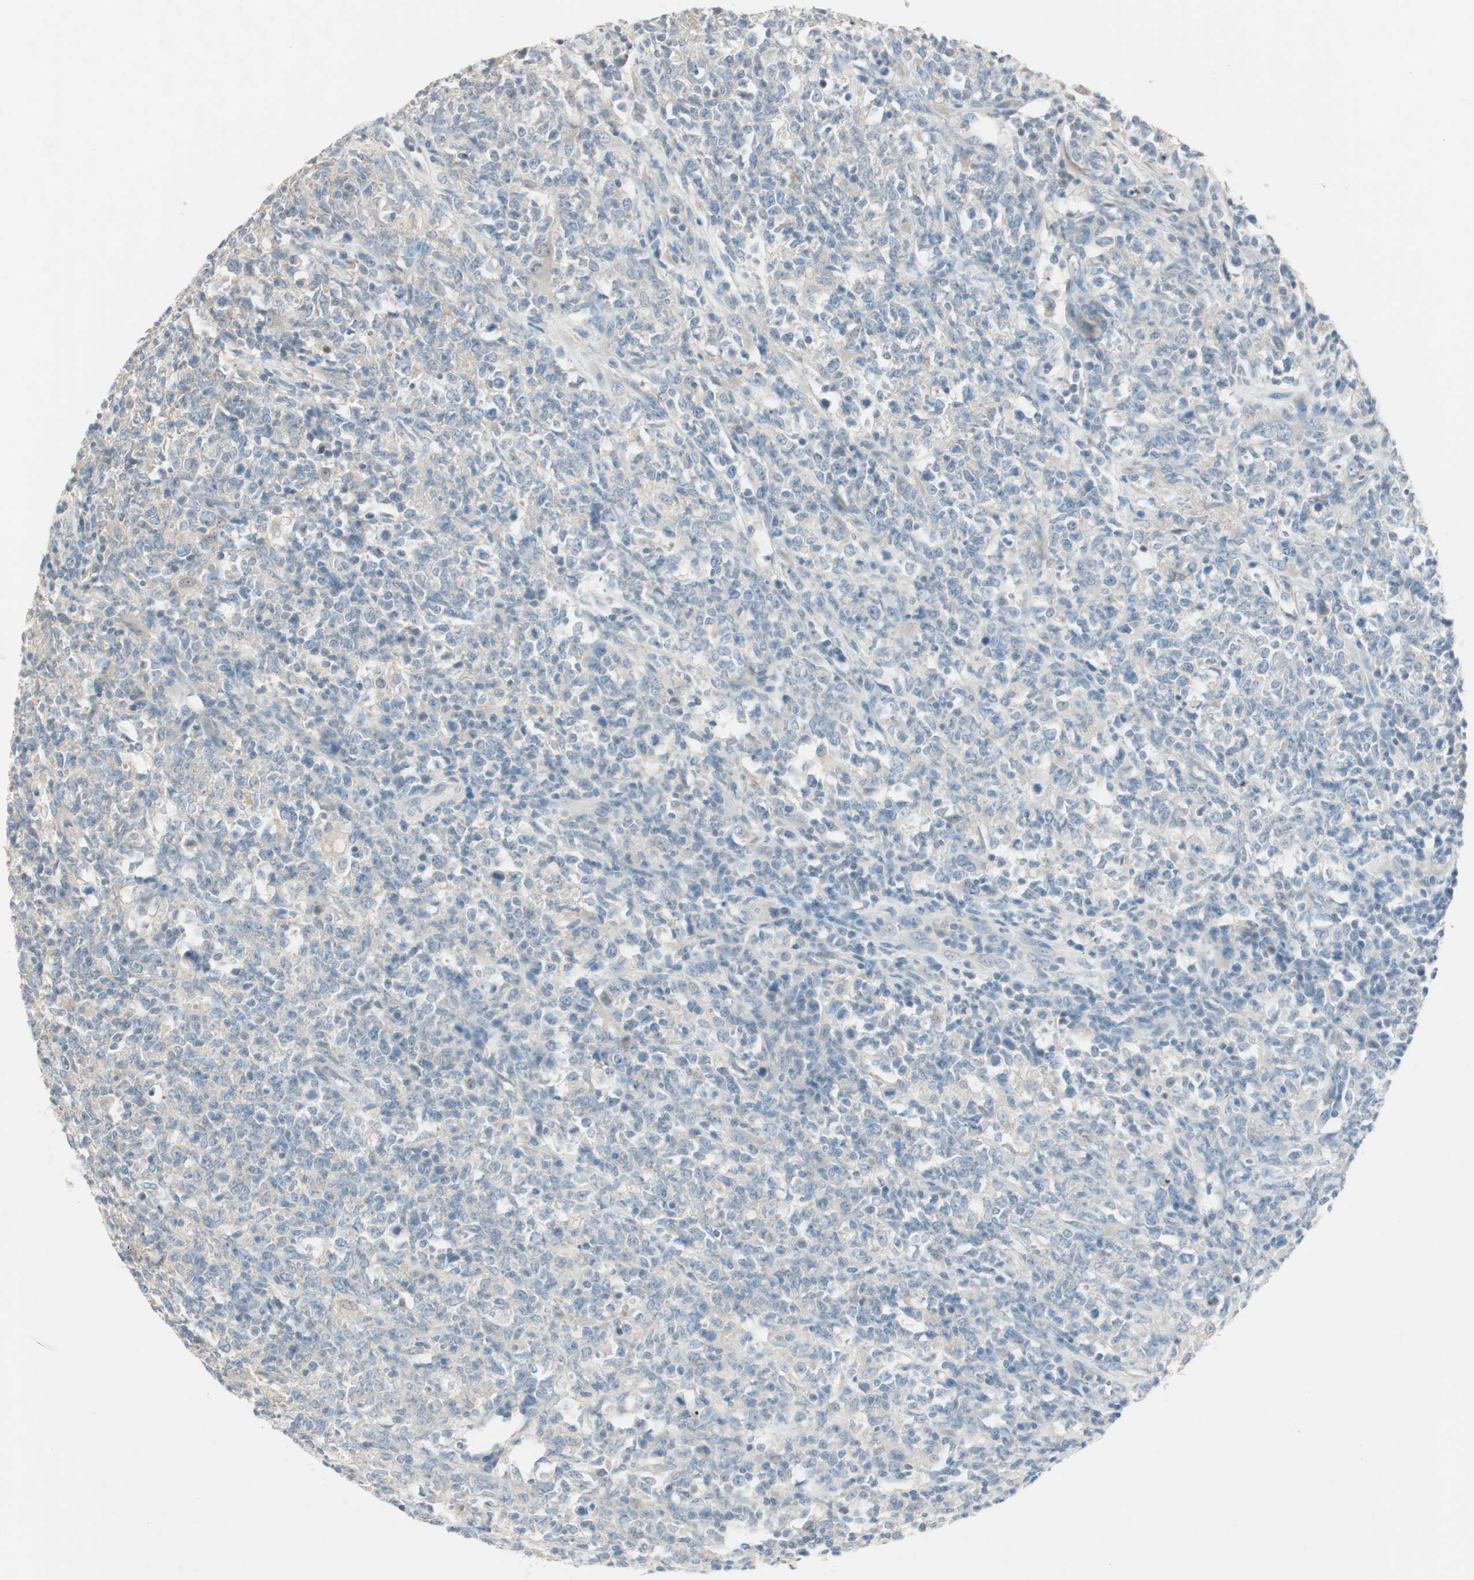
{"staining": {"intensity": "negative", "quantity": "none", "location": "none"}, "tissue": "lymphoma", "cell_type": "Tumor cells", "image_type": "cancer", "snomed": [{"axis": "morphology", "description": "Malignant lymphoma, non-Hodgkin's type, High grade"}, {"axis": "topography", "description": "Lymph node"}], "caption": "Immunohistochemical staining of lymphoma reveals no significant expression in tumor cells. (DAB IHC with hematoxylin counter stain).", "gene": "KHK", "patient": {"sex": "female", "age": 84}}